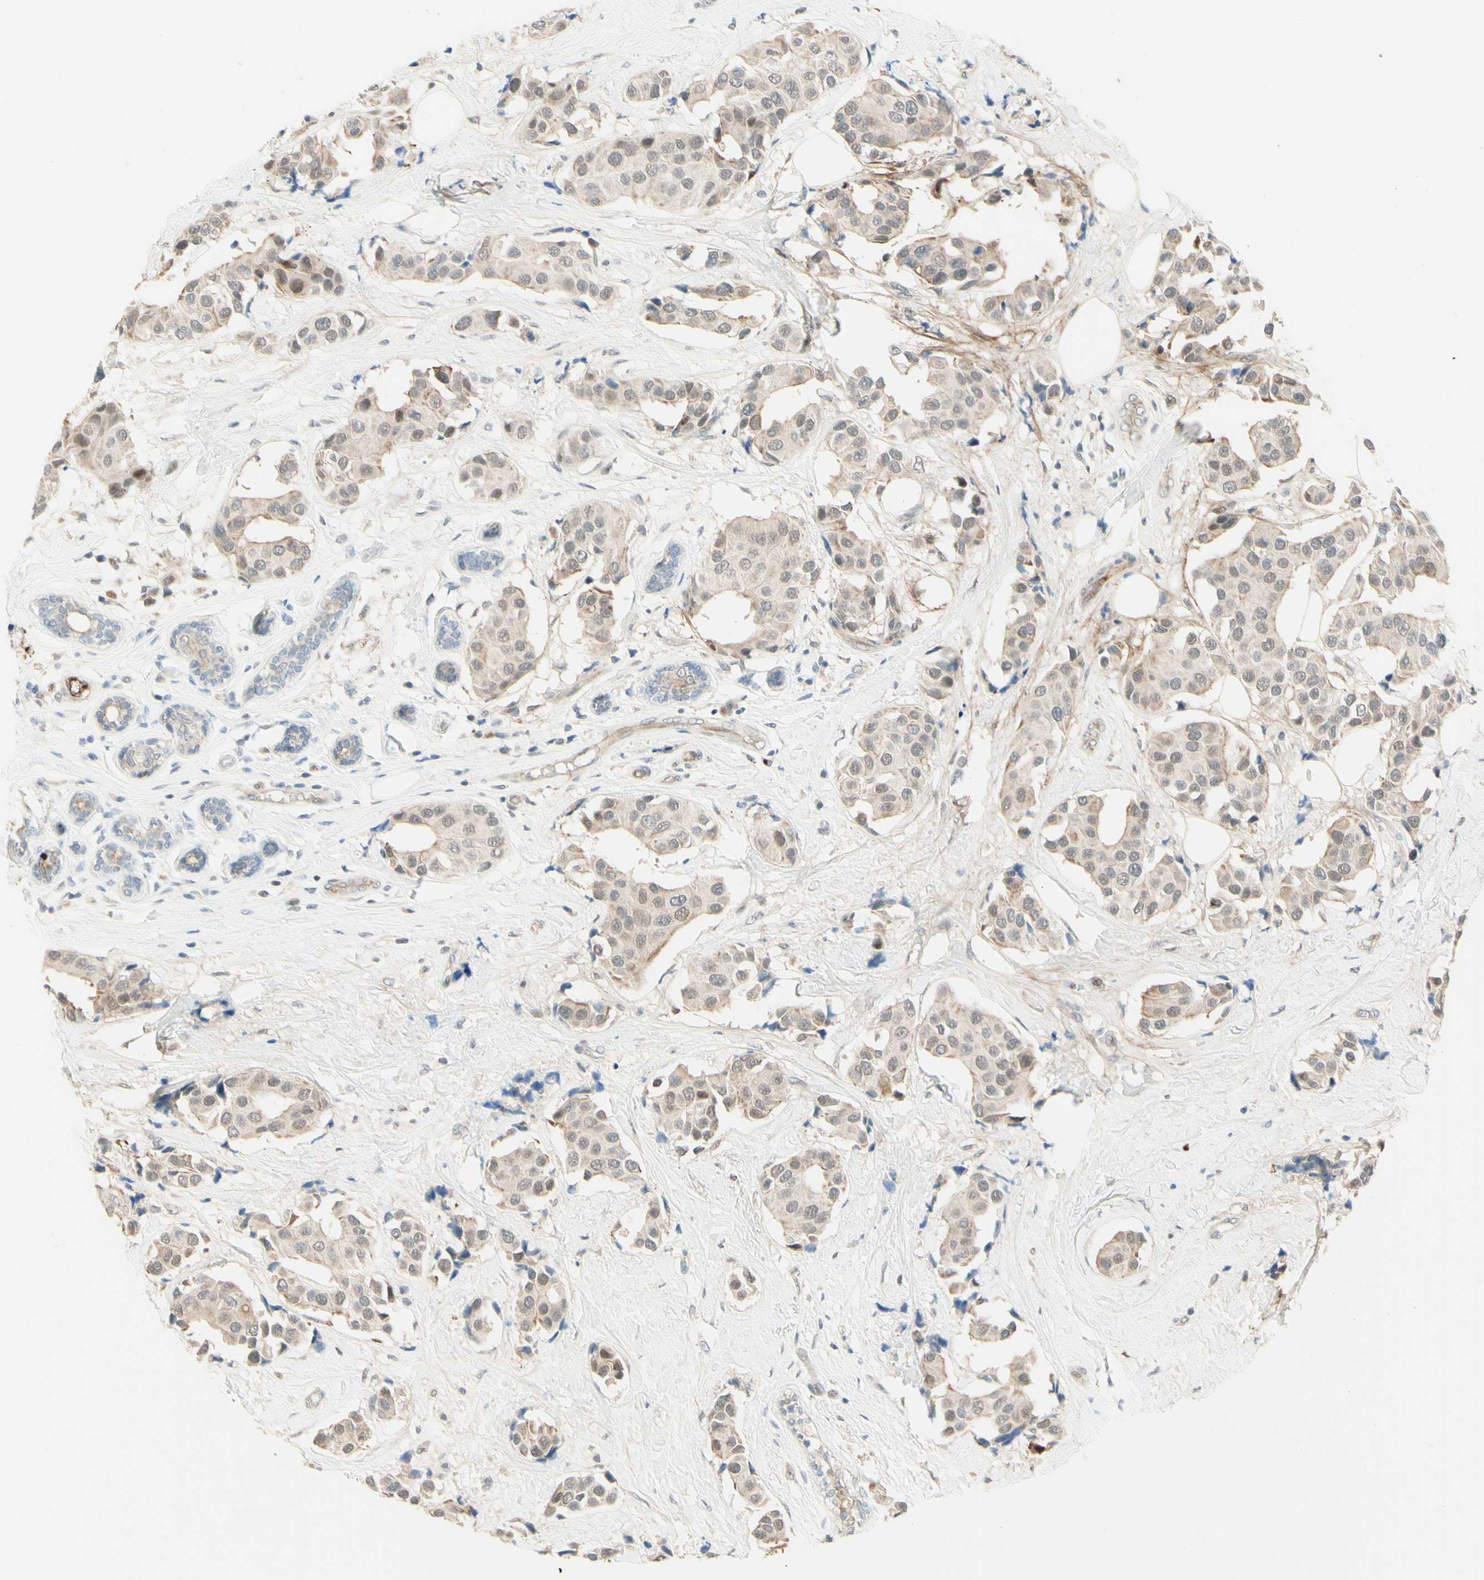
{"staining": {"intensity": "weak", "quantity": "25%-75%", "location": "cytoplasmic/membranous,nuclear"}, "tissue": "breast cancer", "cell_type": "Tumor cells", "image_type": "cancer", "snomed": [{"axis": "morphology", "description": "Normal tissue, NOS"}, {"axis": "morphology", "description": "Duct carcinoma"}, {"axis": "topography", "description": "Breast"}], "caption": "Invasive ductal carcinoma (breast) tissue reveals weak cytoplasmic/membranous and nuclear positivity in approximately 25%-75% of tumor cells Ihc stains the protein in brown and the nuclei are stained blue.", "gene": "ANGPT2", "patient": {"sex": "female", "age": 39}}